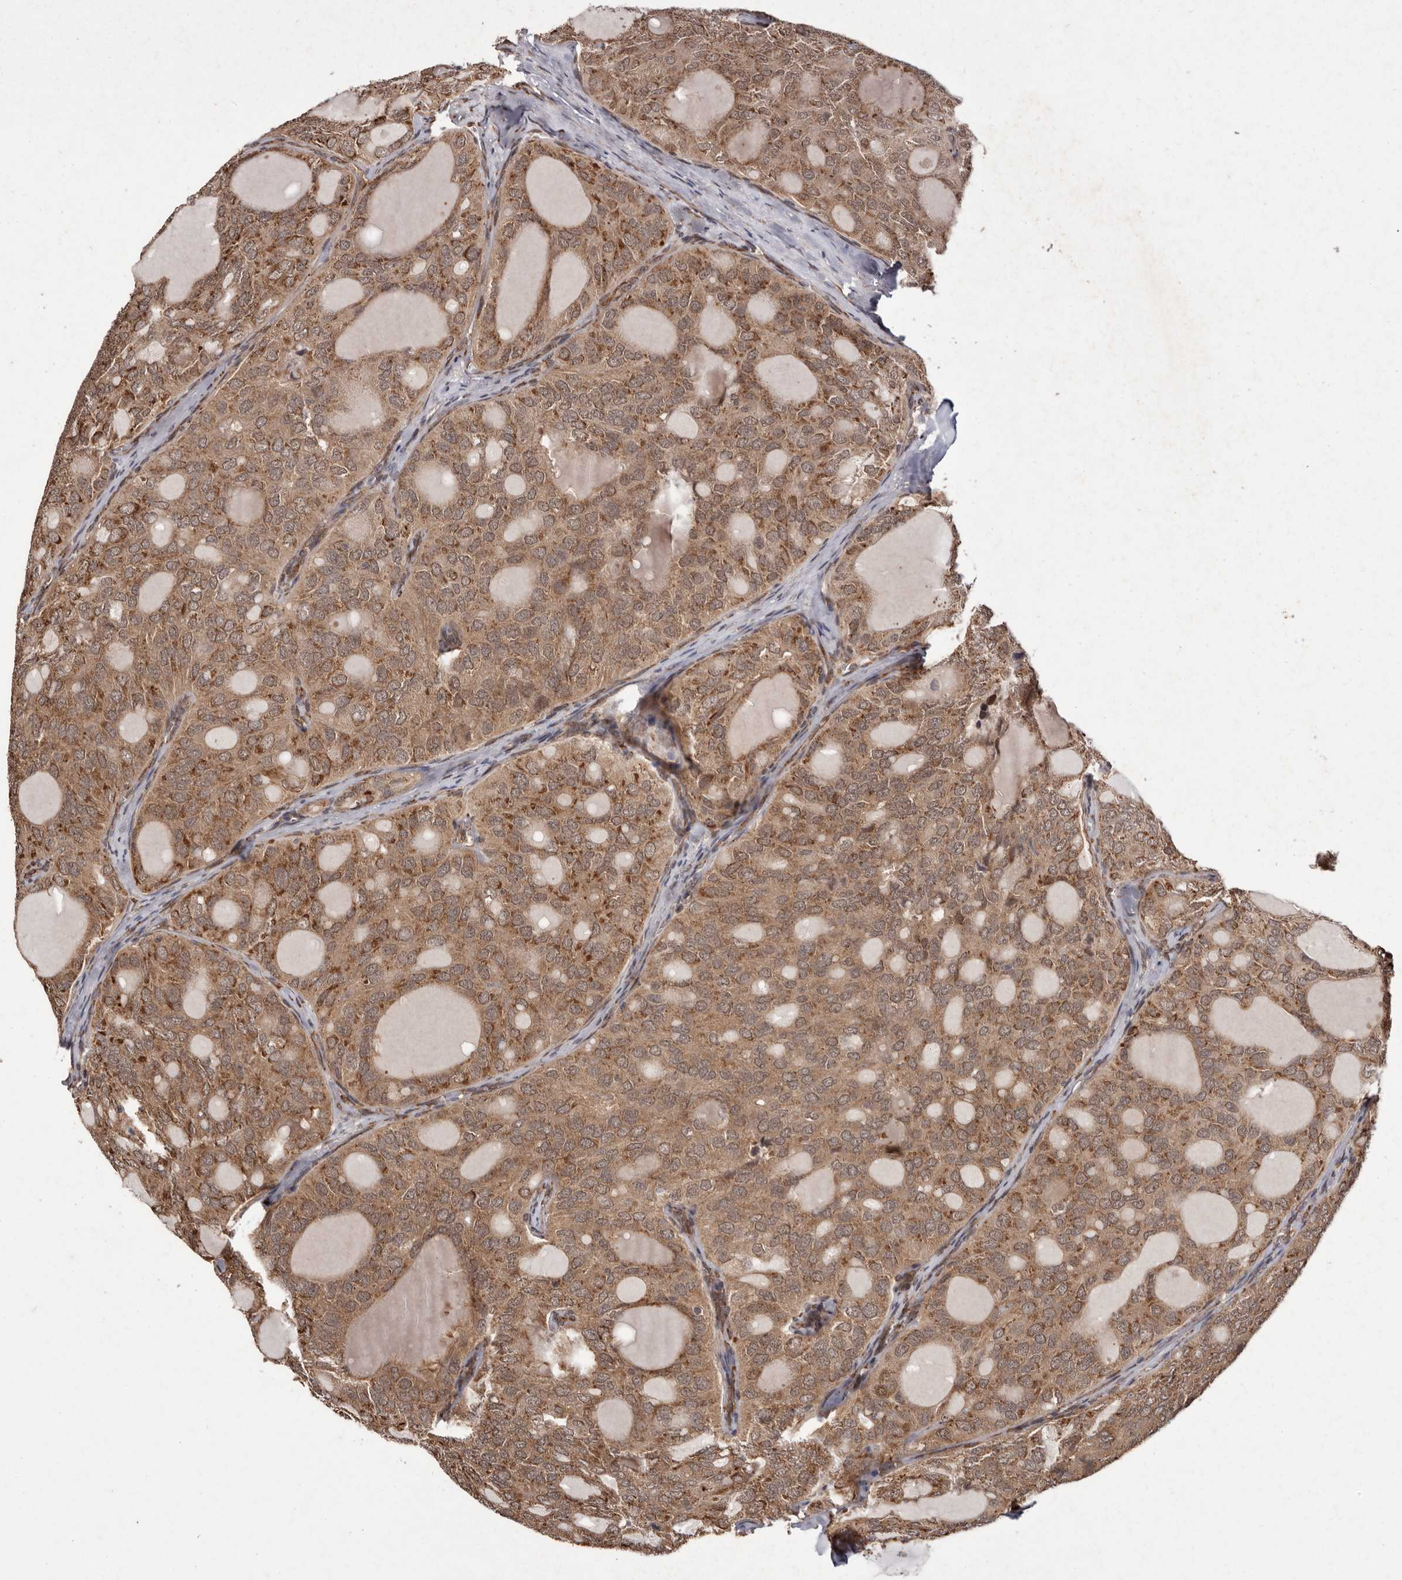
{"staining": {"intensity": "moderate", "quantity": ">75%", "location": "cytoplasmic/membranous"}, "tissue": "thyroid cancer", "cell_type": "Tumor cells", "image_type": "cancer", "snomed": [{"axis": "morphology", "description": "Follicular adenoma carcinoma, NOS"}, {"axis": "topography", "description": "Thyroid gland"}], "caption": "A brown stain shows moderate cytoplasmic/membranous expression of a protein in thyroid follicular adenoma carcinoma tumor cells.", "gene": "LRGUK", "patient": {"sex": "male", "age": 75}}